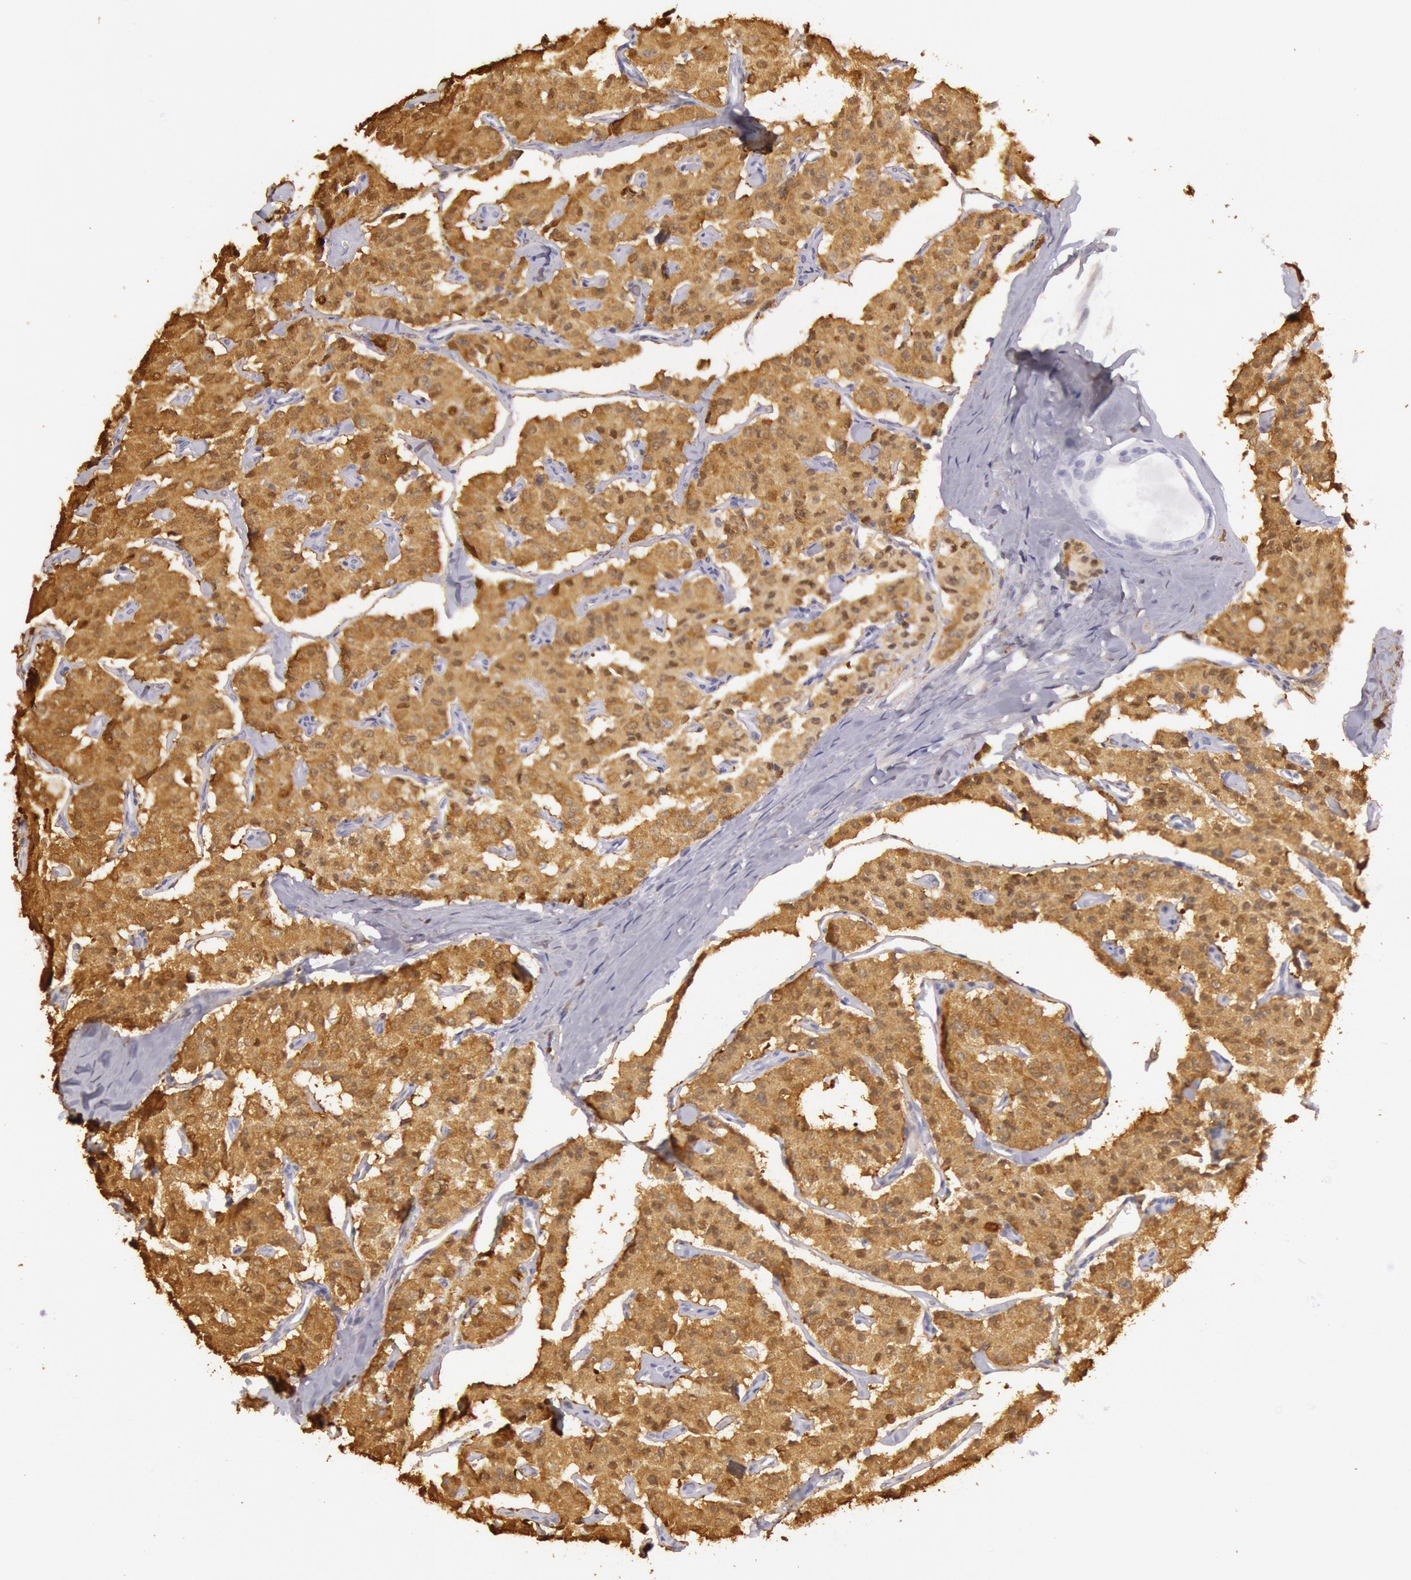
{"staining": {"intensity": "moderate", "quantity": ">75%", "location": "cytoplasmic/membranous,nuclear"}, "tissue": "carcinoid", "cell_type": "Tumor cells", "image_type": "cancer", "snomed": [{"axis": "morphology", "description": "Carcinoid, malignant, NOS"}, {"axis": "topography", "description": "Bronchus"}], "caption": "Immunohistochemistry photomicrograph of malignant carcinoid stained for a protein (brown), which reveals medium levels of moderate cytoplasmic/membranous and nuclear expression in approximately >75% of tumor cells.", "gene": "CKB", "patient": {"sex": "male", "age": 55}}